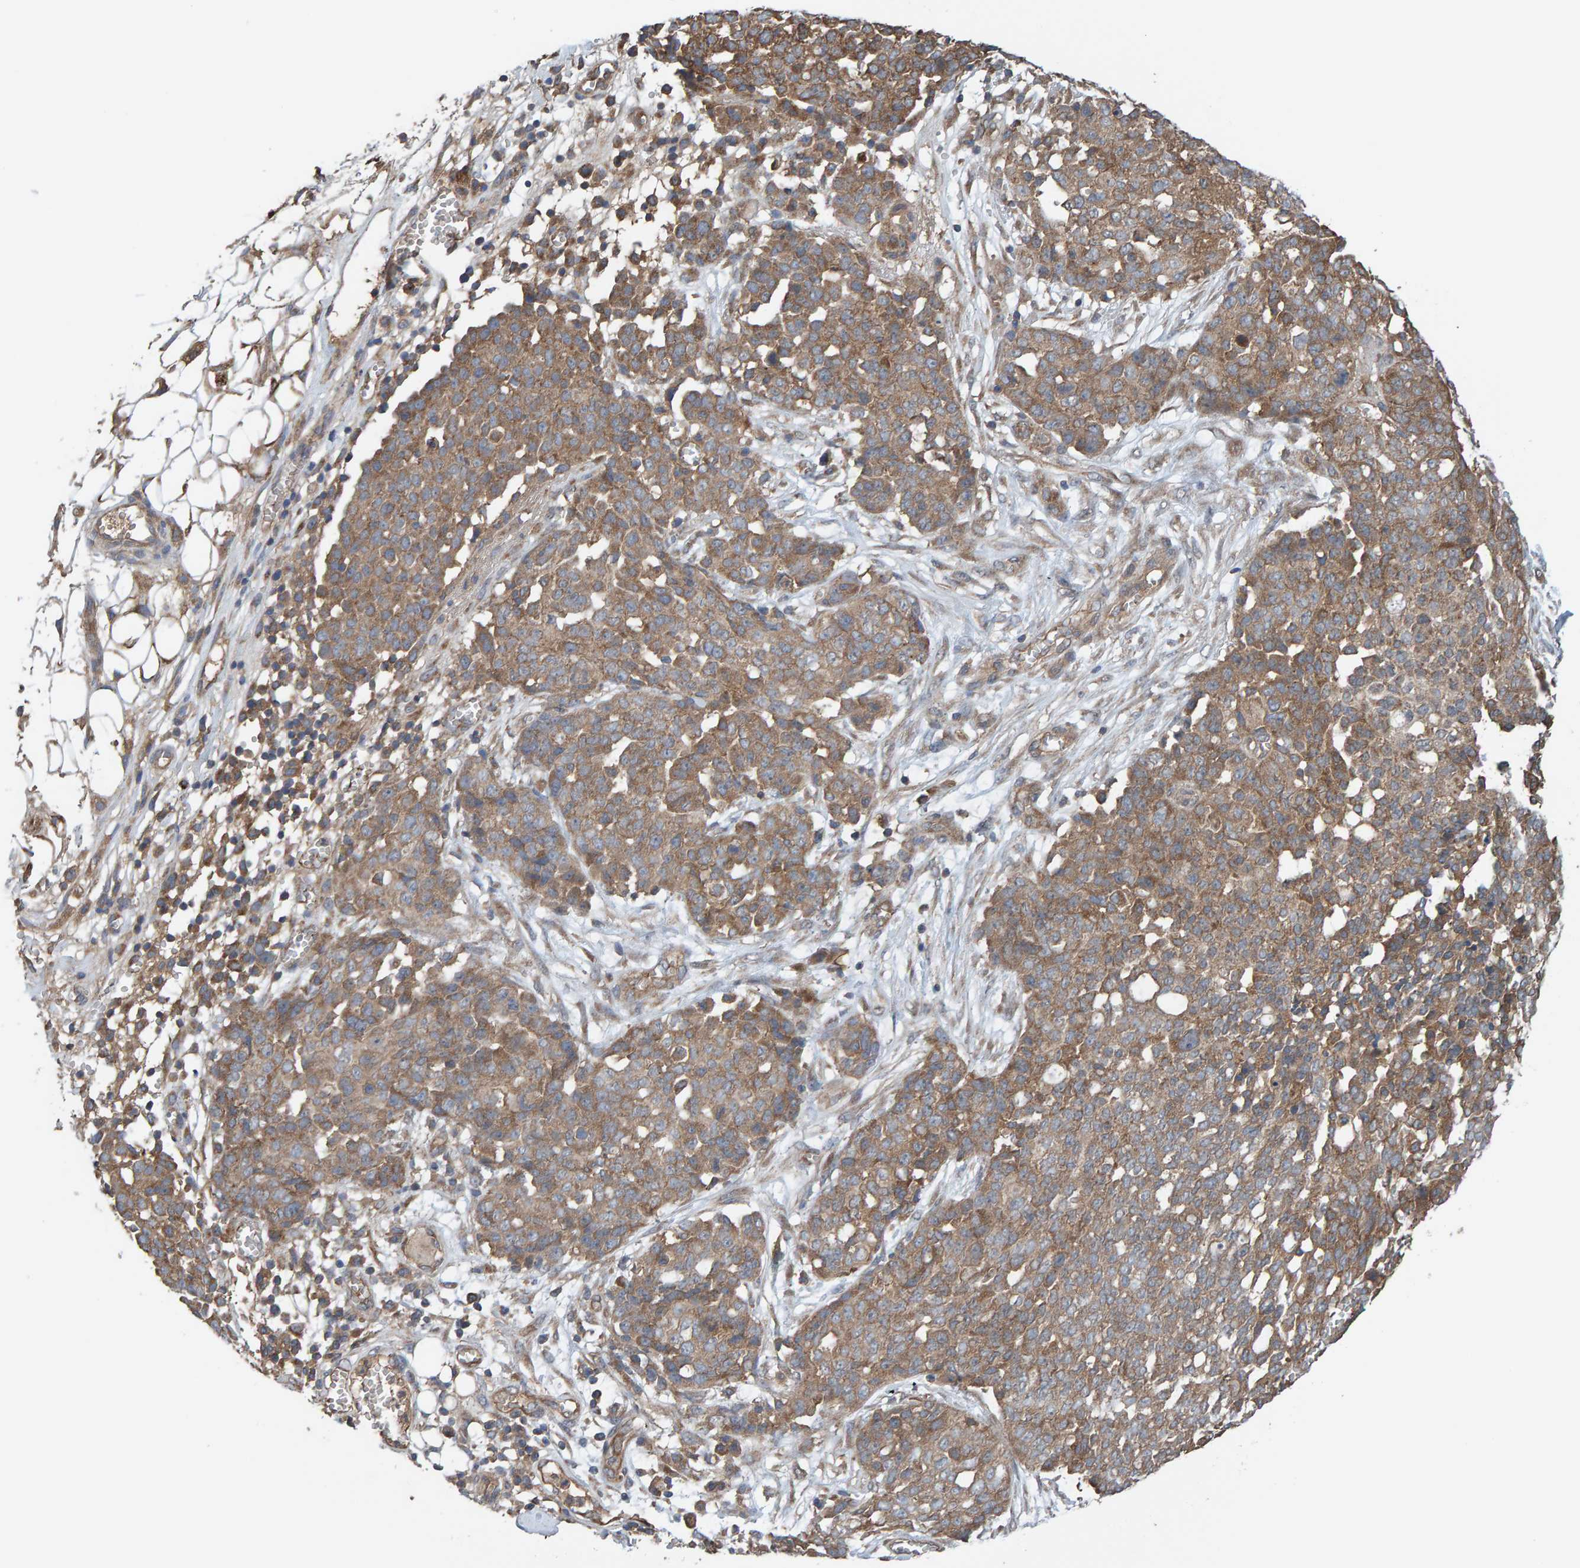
{"staining": {"intensity": "moderate", "quantity": ">75%", "location": "cytoplasmic/membranous"}, "tissue": "ovarian cancer", "cell_type": "Tumor cells", "image_type": "cancer", "snomed": [{"axis": "morphology", "description": "Cystadenocarcinoma, serous, NOS"}, {"axis": "topography", "description": "Soft tissue"}, {"axis": "topography", "description": "Ovary"}], "caption": "This histopathology image displays immunohistochemistry staining of human ovarian serous cystadenocarcinoma, with medium moderate cytoplasmic/membranous expression in about >75% of tumor cells.", "gene": "LRSAM1", "patient": {"sex": "female", "age": 57}}